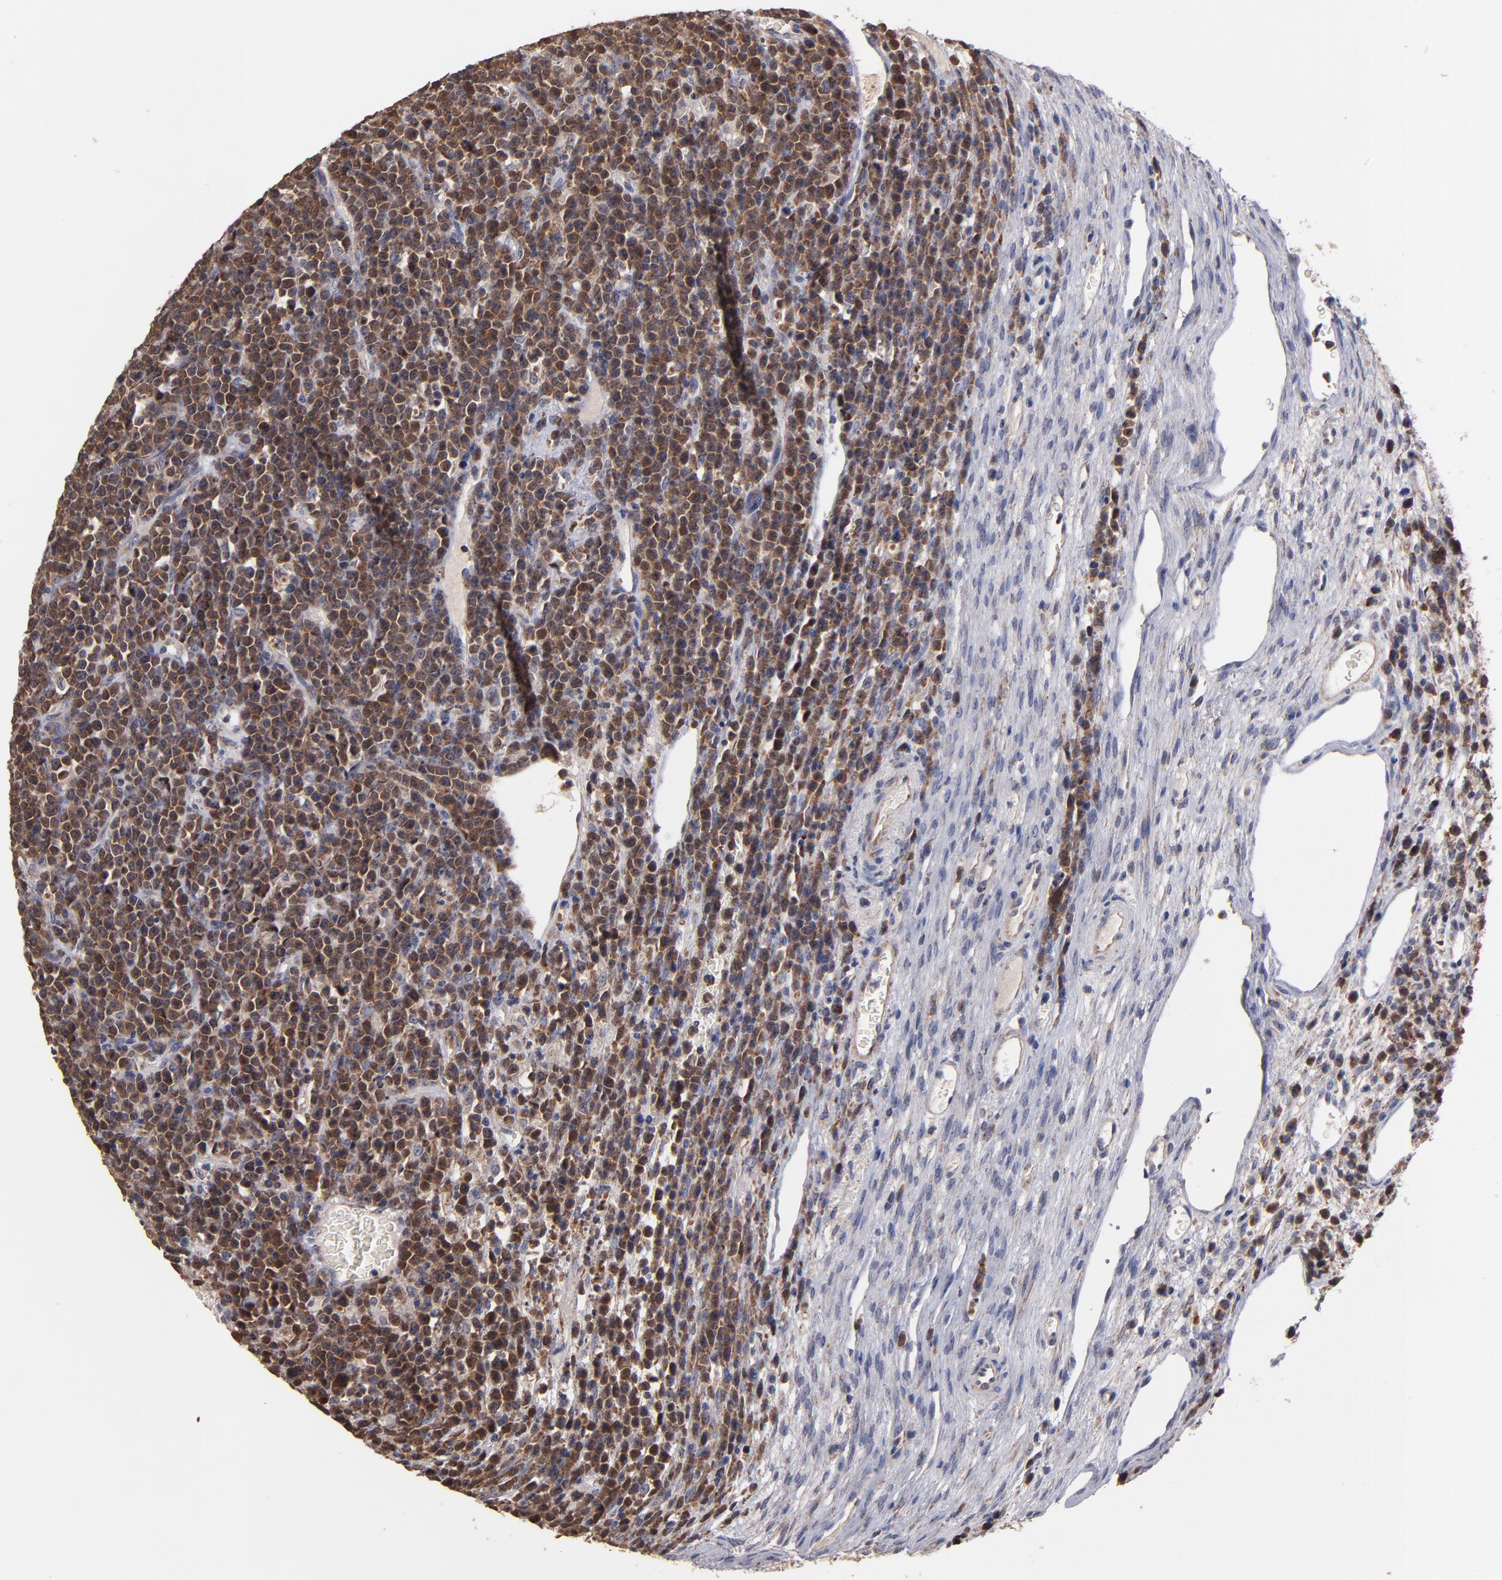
{"staining": {"intensity": "moderate", "quantity": ">75%", "location": "cytoplasmic/membranous,nuclear"}, "tissue": "lymphoma", "cell_type": "Tumor cells", "image_type": "cancer", "snomed": [{"axis": "morphology", "description": "Malignant lymphoma, non-Hodgkin's type, High grade"}, {"axis": "topography", "description": "Ovary"}], "caption": "High-grade malignant lymphoma, non-Hodgkin's type stained with DAB immunohistochemistry (IHC) displays medium levels of moderate cytoplasmic/membranous and nuclear staining in about >75% of tumor cells. The protein of interest is stained brown, and the nuclei are stained in blue (DAB IHC with brightfield microscopy, high magnification).", "gene": "DIABLO", "patient": {"sex": "female", "age": 56}}